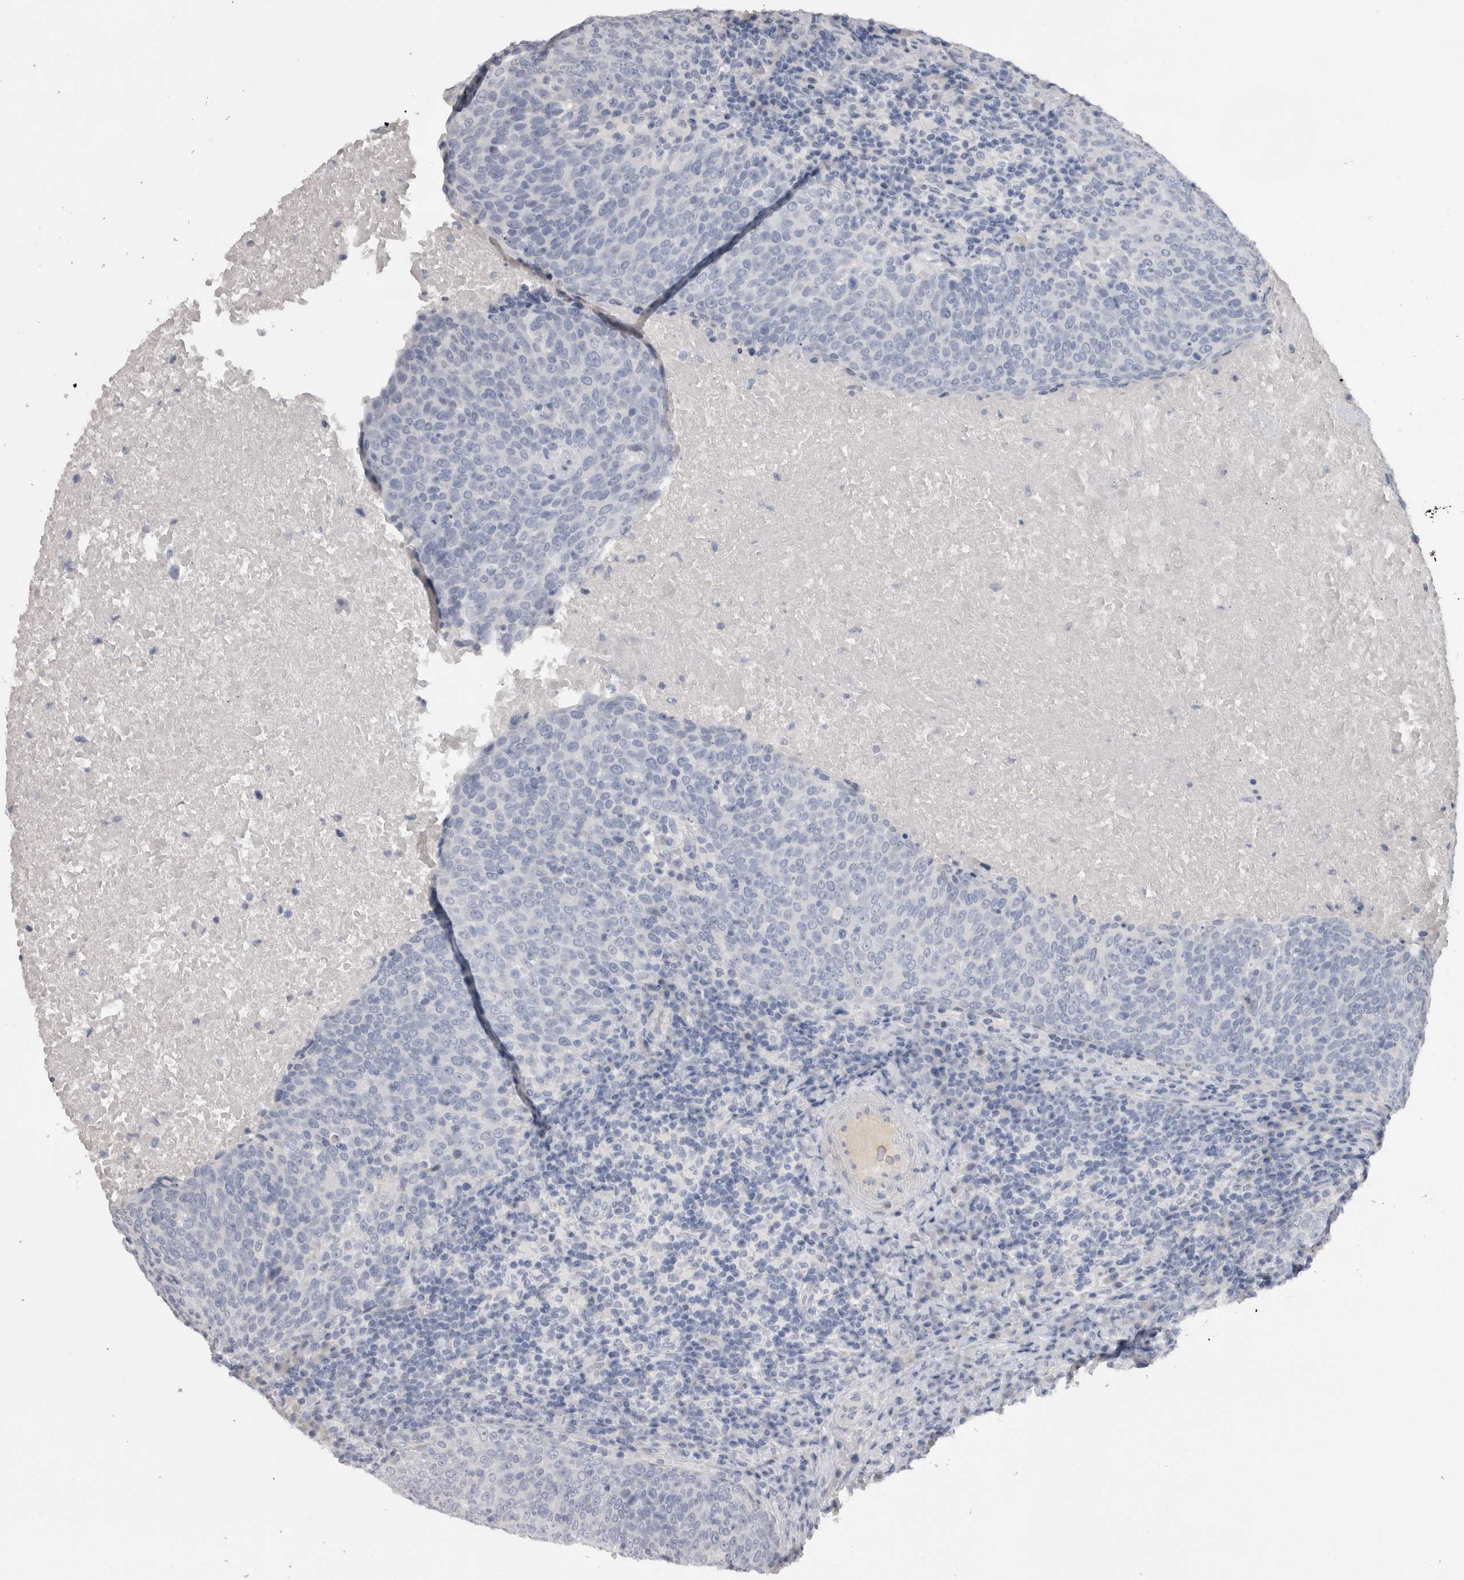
{"staining": {"intensity": "negative", "quantity": "none", "location": "none"}, "tissue": "head and neck cancer", "cell_type": "Tumor cells", "image_type": "cancer", "snomed": [{"axis": "morphology", "description": "Squamous cell carcinoma, NOS"}, {"axis": "morphology", "description": "Squamous cell carcinoma, metastatic, NOS"}, {"axis": "topography", "description": "Lymph node"}, {"axis": "topography", "description": "Head-Neck"}], "caption": "Tumor cells are negative for brown protein staining in head and neck squamous cell carcinoma.", "gene": "ADAM2", "patient": {"sex": "male", "age": 62}}